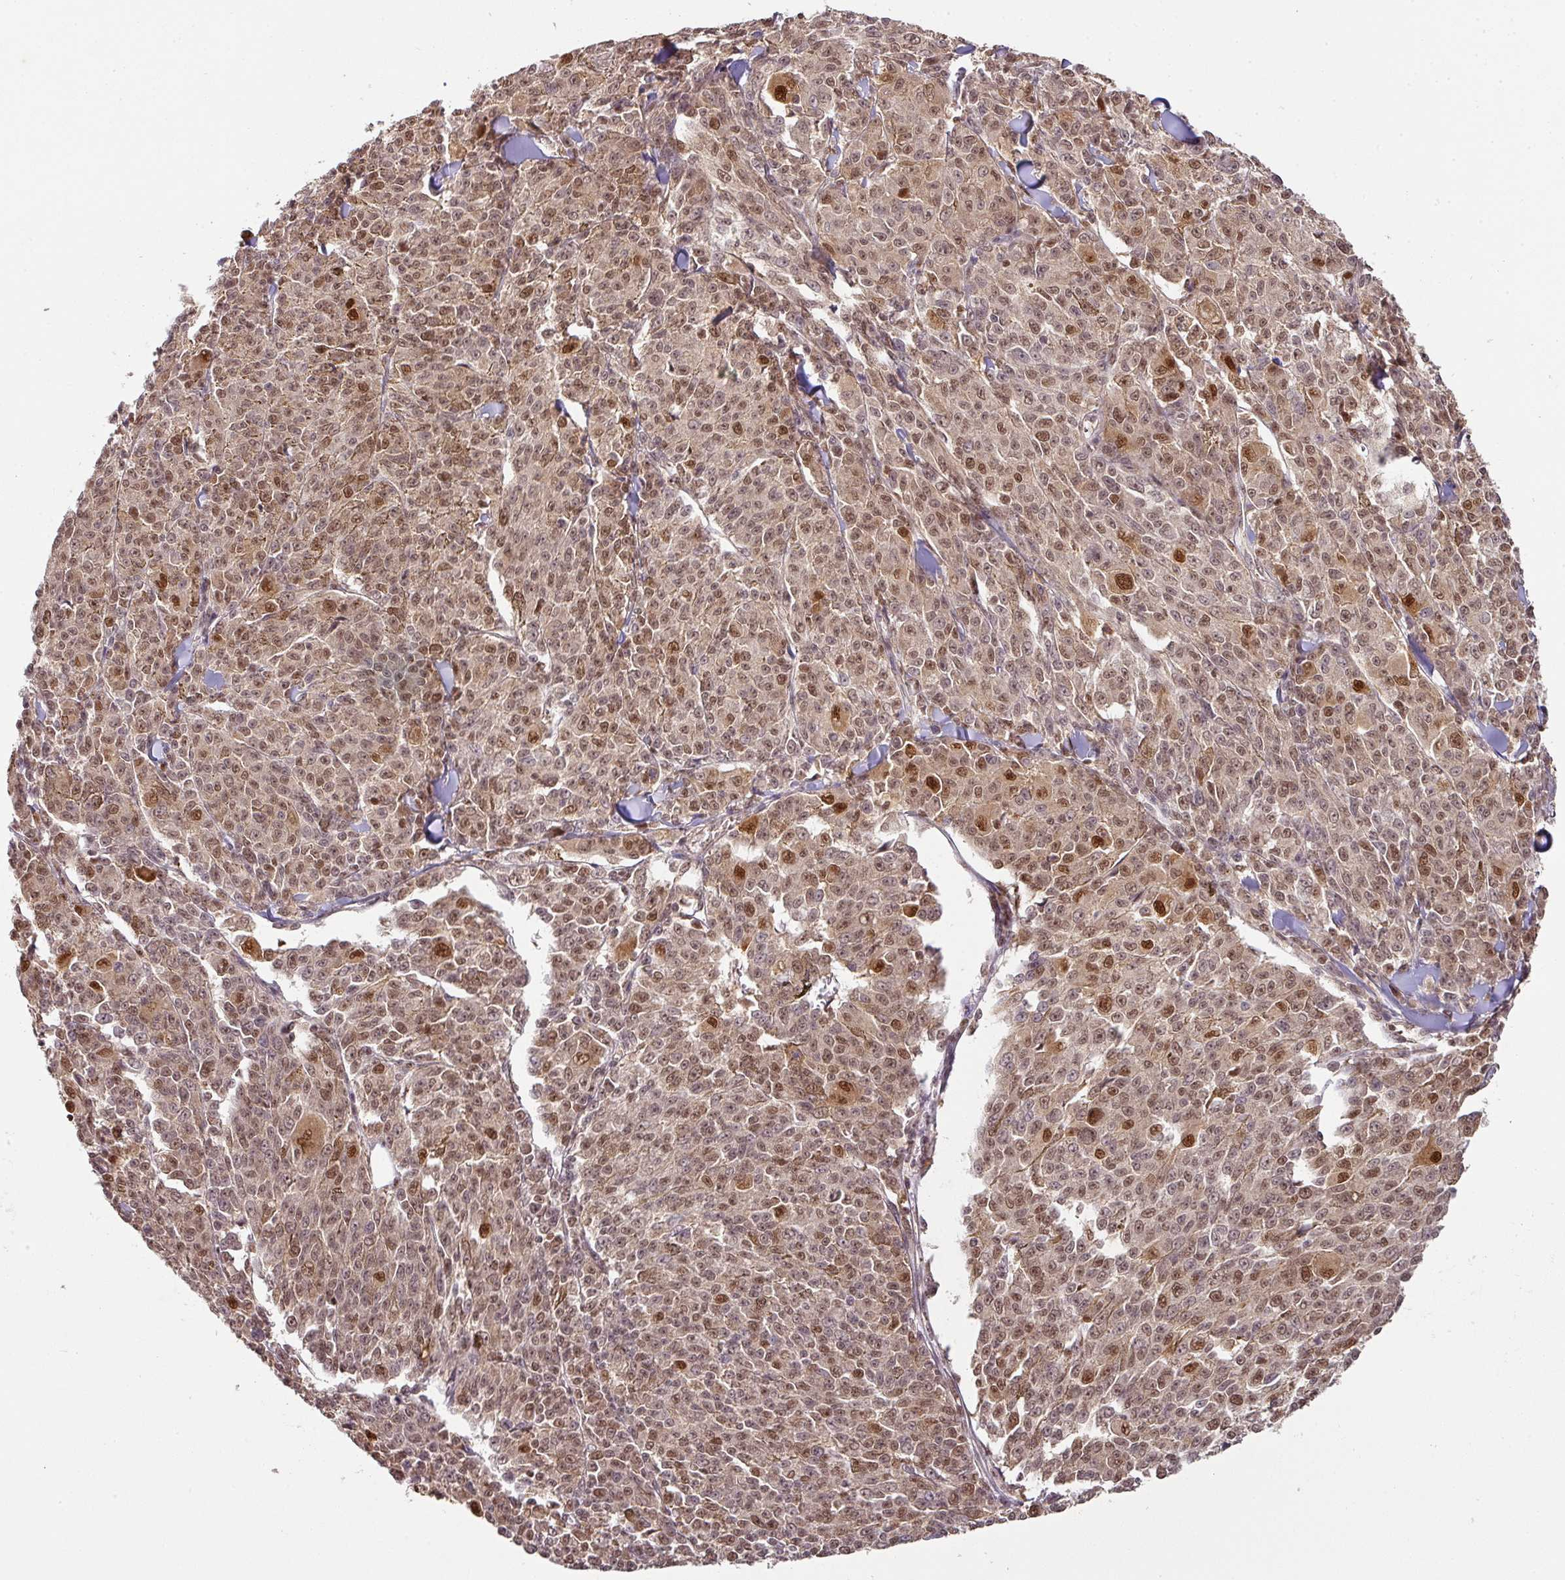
{"staining": {"intensity": "moderate", "quantity": ">75%", "location": "cytoplasmic/membranous,nuclear"}, "tissue": "melanoma", "cell_type": "Tumor cells", "image_type": "cancer", "snomed": [{"axis": "morphology", "description": "Malignant melanoma, NOS"}, {"axis": "topography", "description": "Skin"}], "caption": "A medium amount of moderate cytoplasmic/membranous and nuclear expression is appreciated in about >75% of tumor cells in melanoma tissue. The protein of interest is shown in brown color, while the nuclei are stained blue.", "gene": "RANBP9", "patient": {"sex": "female", "age": 52}}